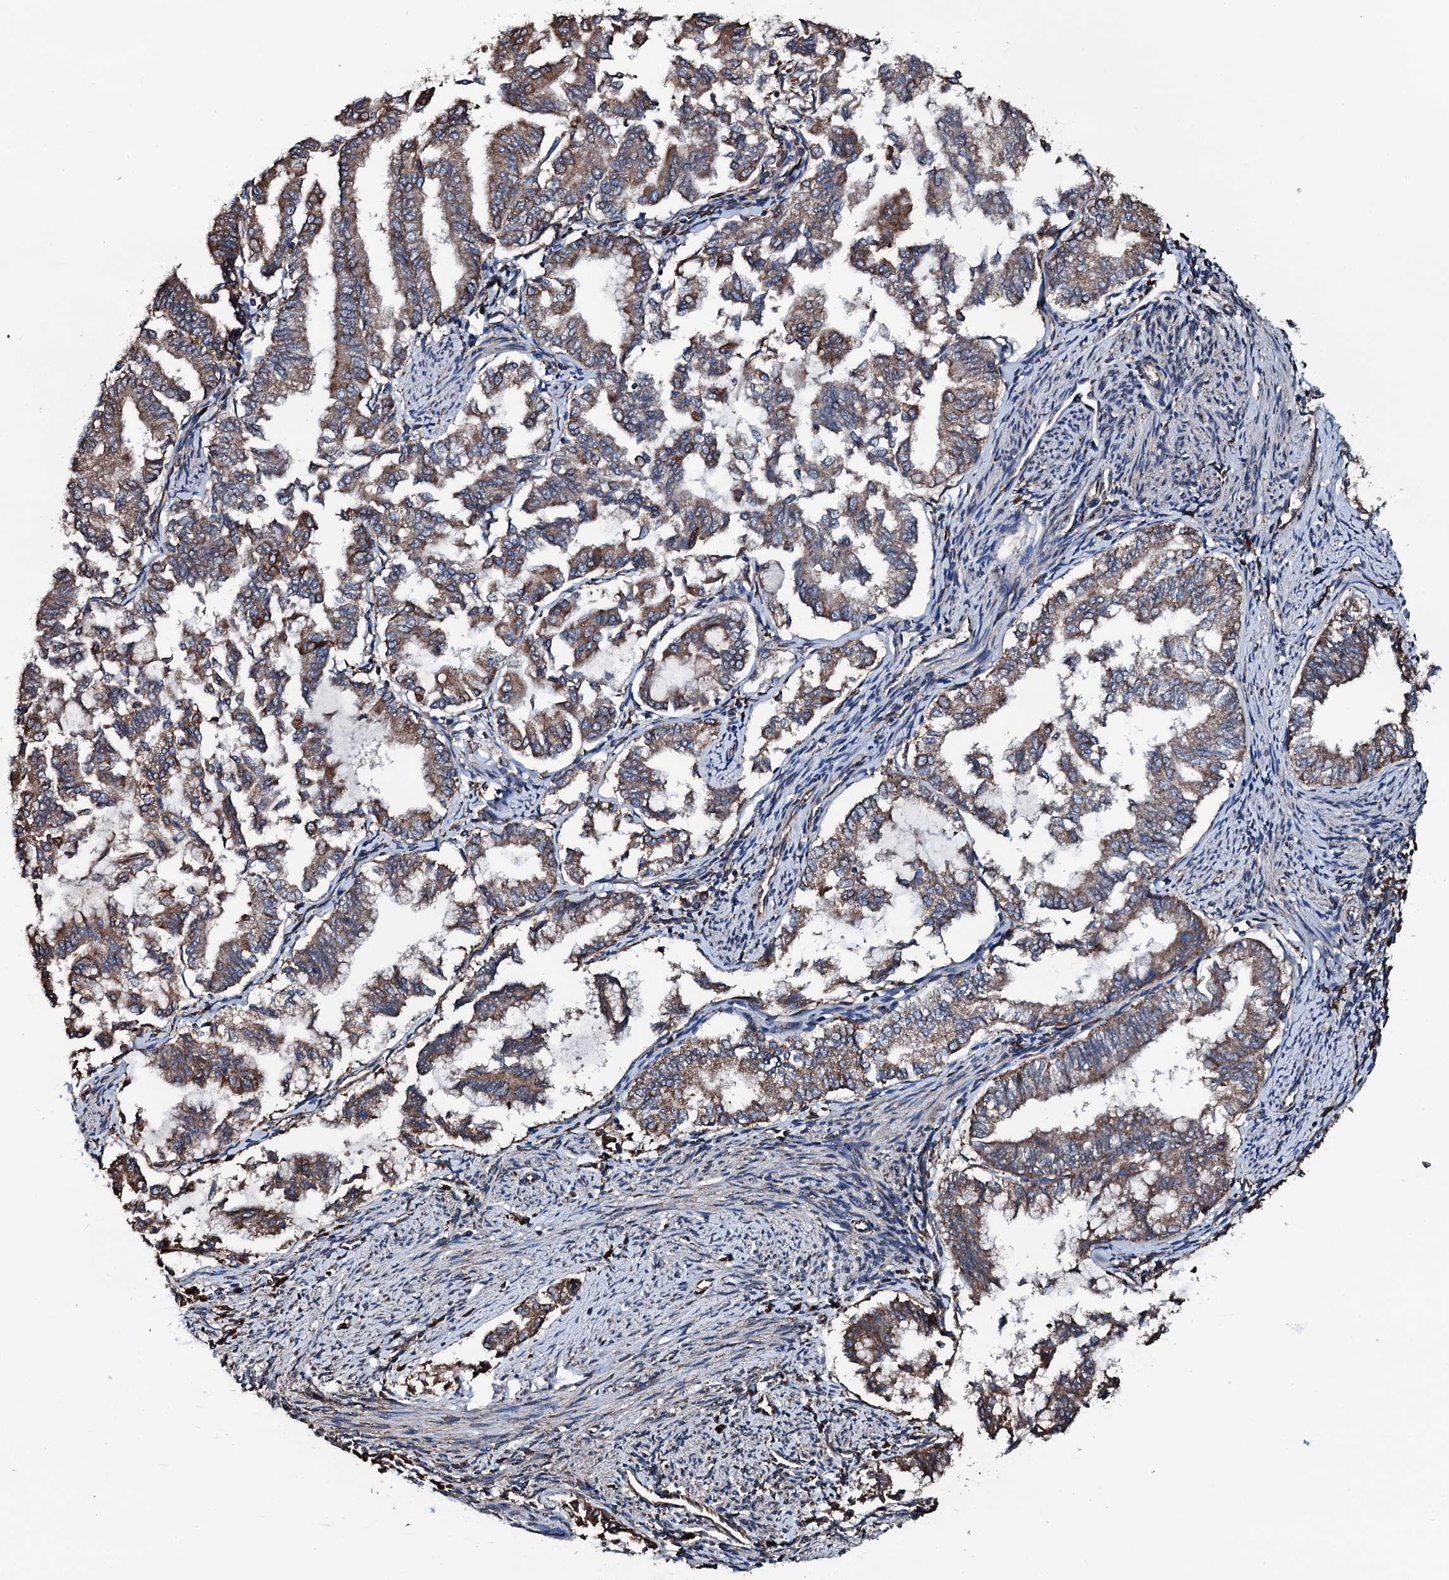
{"staining": {"intensity": "moderate", "quantity": ">75%", "location": "cytoplasmic/membranous"}, "tissue": "endometrial cancer", "cell_type": "Tumor cells", "image_type": "cancer", "snomed": [{"axis": "morphology", "description": "Adenocarcinoma, NOS"}, {"axis": "topography", "description": "Endometrium"}], "caption": "DAB immunohistochemical staining of human endometrial cancer shows moderate cytoplasmic/membranous protein positivity in about >75% of tumor cells.", "gene": "RAB12", "patient": {"sex": "female", "age": 79}}